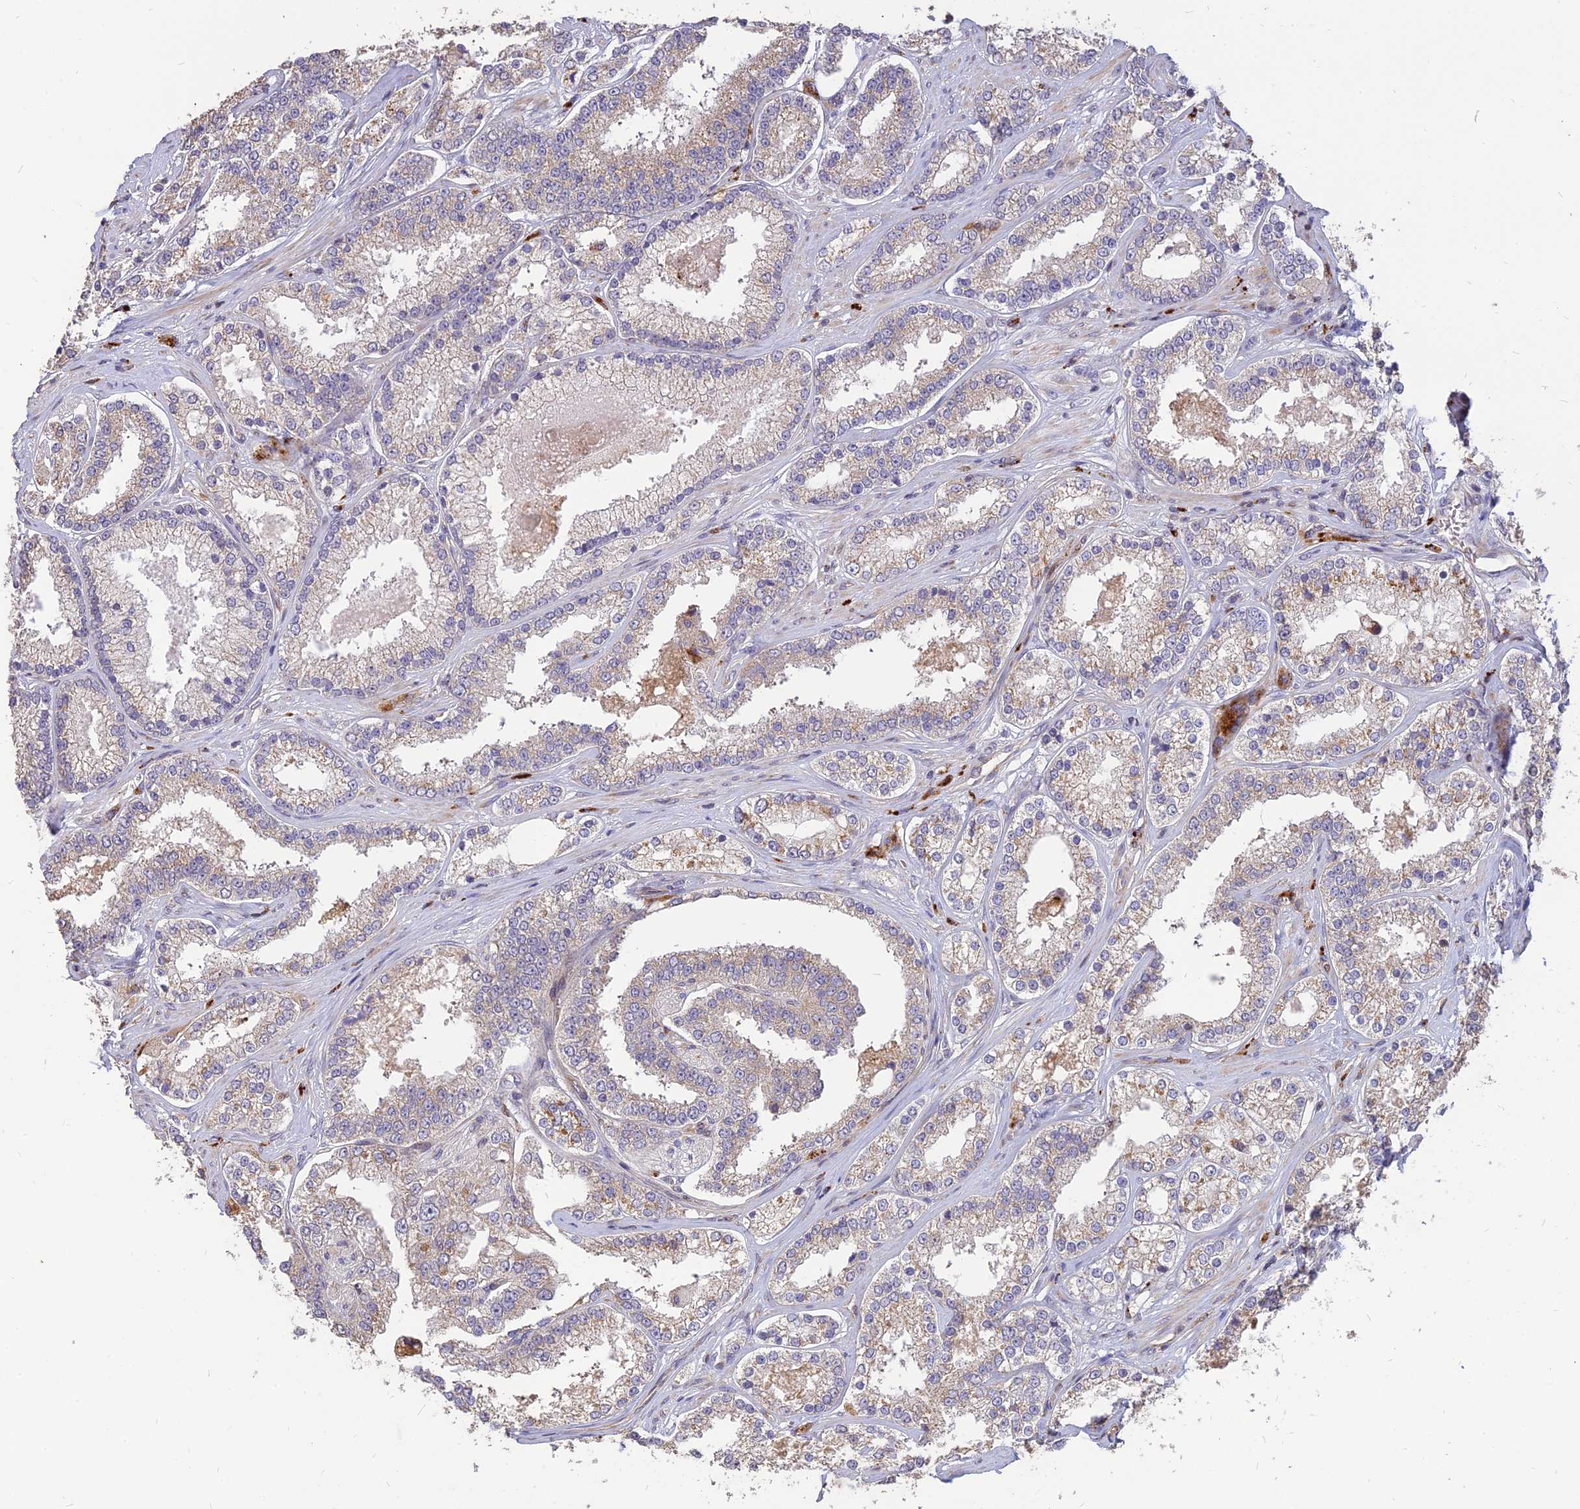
{"staining": {"intensity": "weak", "quantity": "25%-75%", "location": "cytoplasmic/membranous"}, "tissue": "prostate cancer", "cell_type": "Tumor cells", "image_type": "cancer", "snomed": [{"axis": "morphology", "description": "Normal tissue, NOS"}, {"axis": "morphology", "description": "Adenocarcinoma, High grade"}, {"axis": "topography", "description": "Prostate"}], "caption": "A low amount of weak cytoplasmic/membranous staining is identified in about 25%-75% of tumor cells in prostate cancer (high-grade adenocarcinoma) tissue.", "gene": "ST3GAL6", "patient": {"sex": "male", "age": 83}}